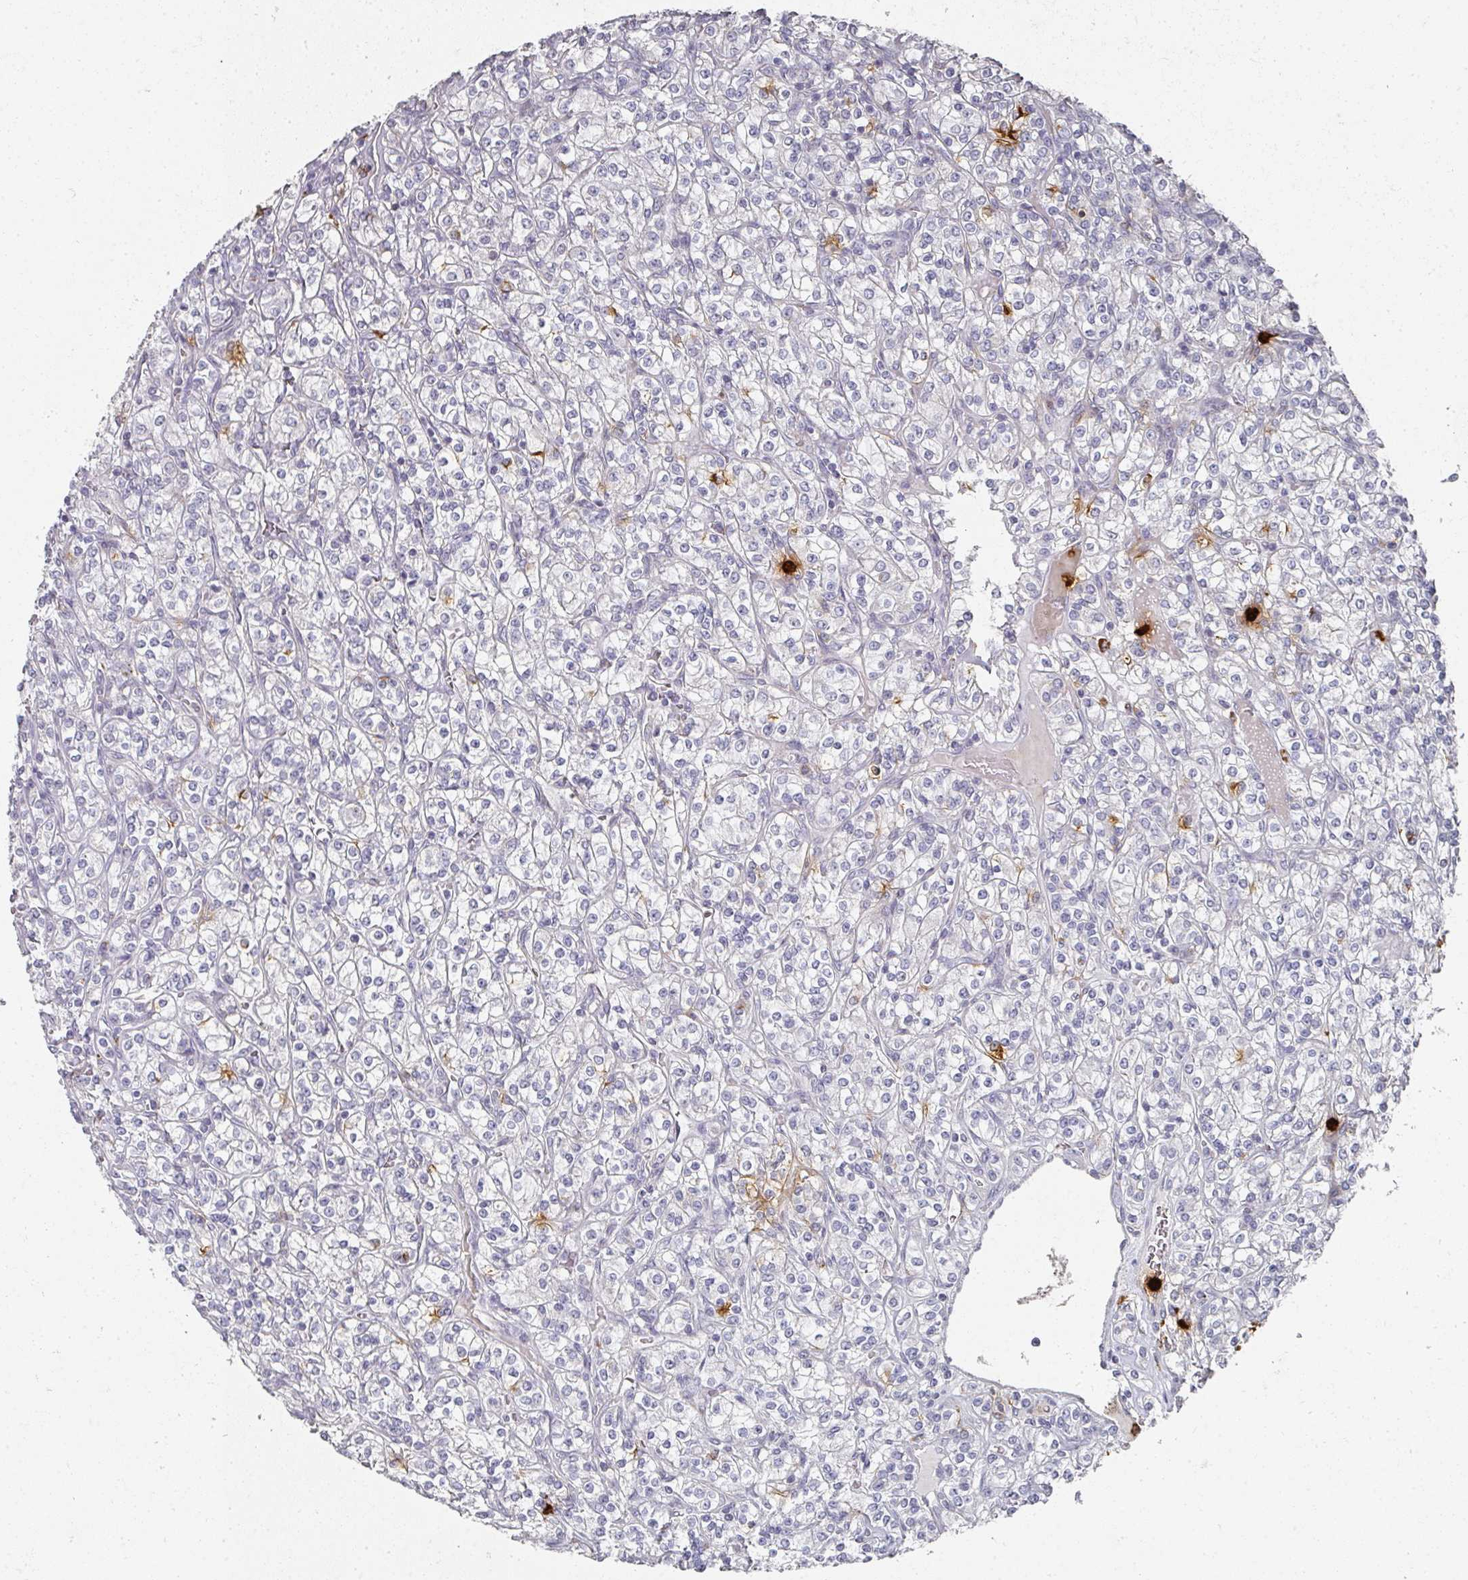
{"staining": {"intensity": "moderate", "quantity": "<25%", "location": "cytoplasmic/membranous"}, "tissue": "renal cancer", "cell_type": "Tumor cells", "image_type": "cancer", "snomed": [{"axis": "morphology", "description": "Adenocarcinoma, NOS"}, {"axis": "topography", "description": "Kidney"}], "caption": "Immunohistochemical staining of adenocarcinoma (renal) exhibits low levels of moderate cytoplasmic/membranous protein positivity in about <25% of tumor cells.", "gene": "CAMP", "patient": {"sex": "male", "age": 77}}